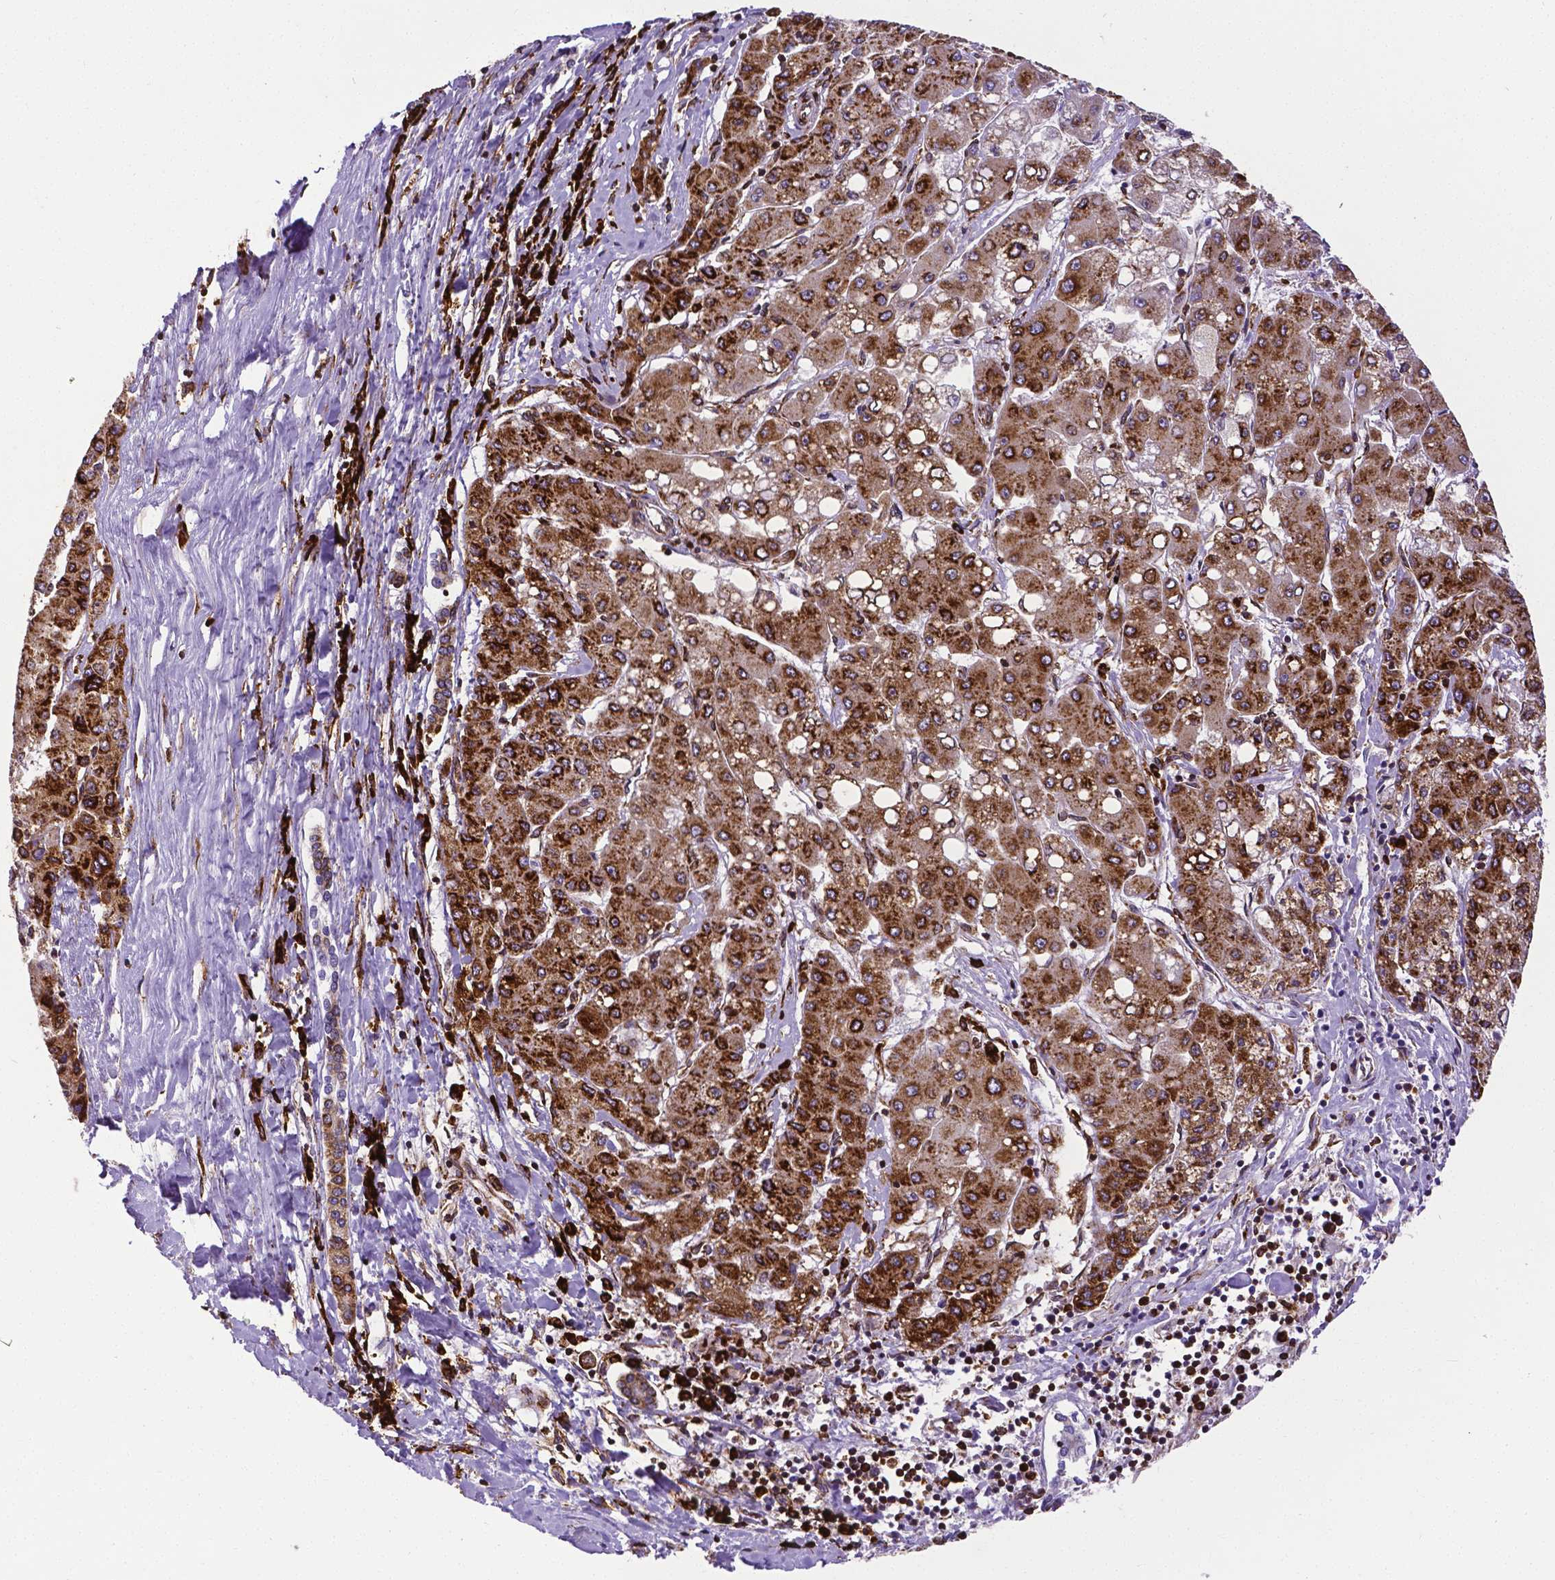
{"staining": {"intensity": "strong", "quantity": ">75%", "location": "cytoplasmic/membranous"}, "tissue": "liver cancer", "cell_type": "Tumor cells", "image_type": "cancer", "snomed": [{"axis": "morphology", "description": "Carcinoma, Hepatocellular, NOS"}, {"axis": "topography", "description": "Liver"}], "caption": "Brown immunohistochemical staining in human liver cancer (hepatocellular carcinoma) exhibits strong cytoplasmic/membranous expression in about >75% of tumor cells.", "gene": "MTDH", "patient": {"sex": "male", "age": 40}}